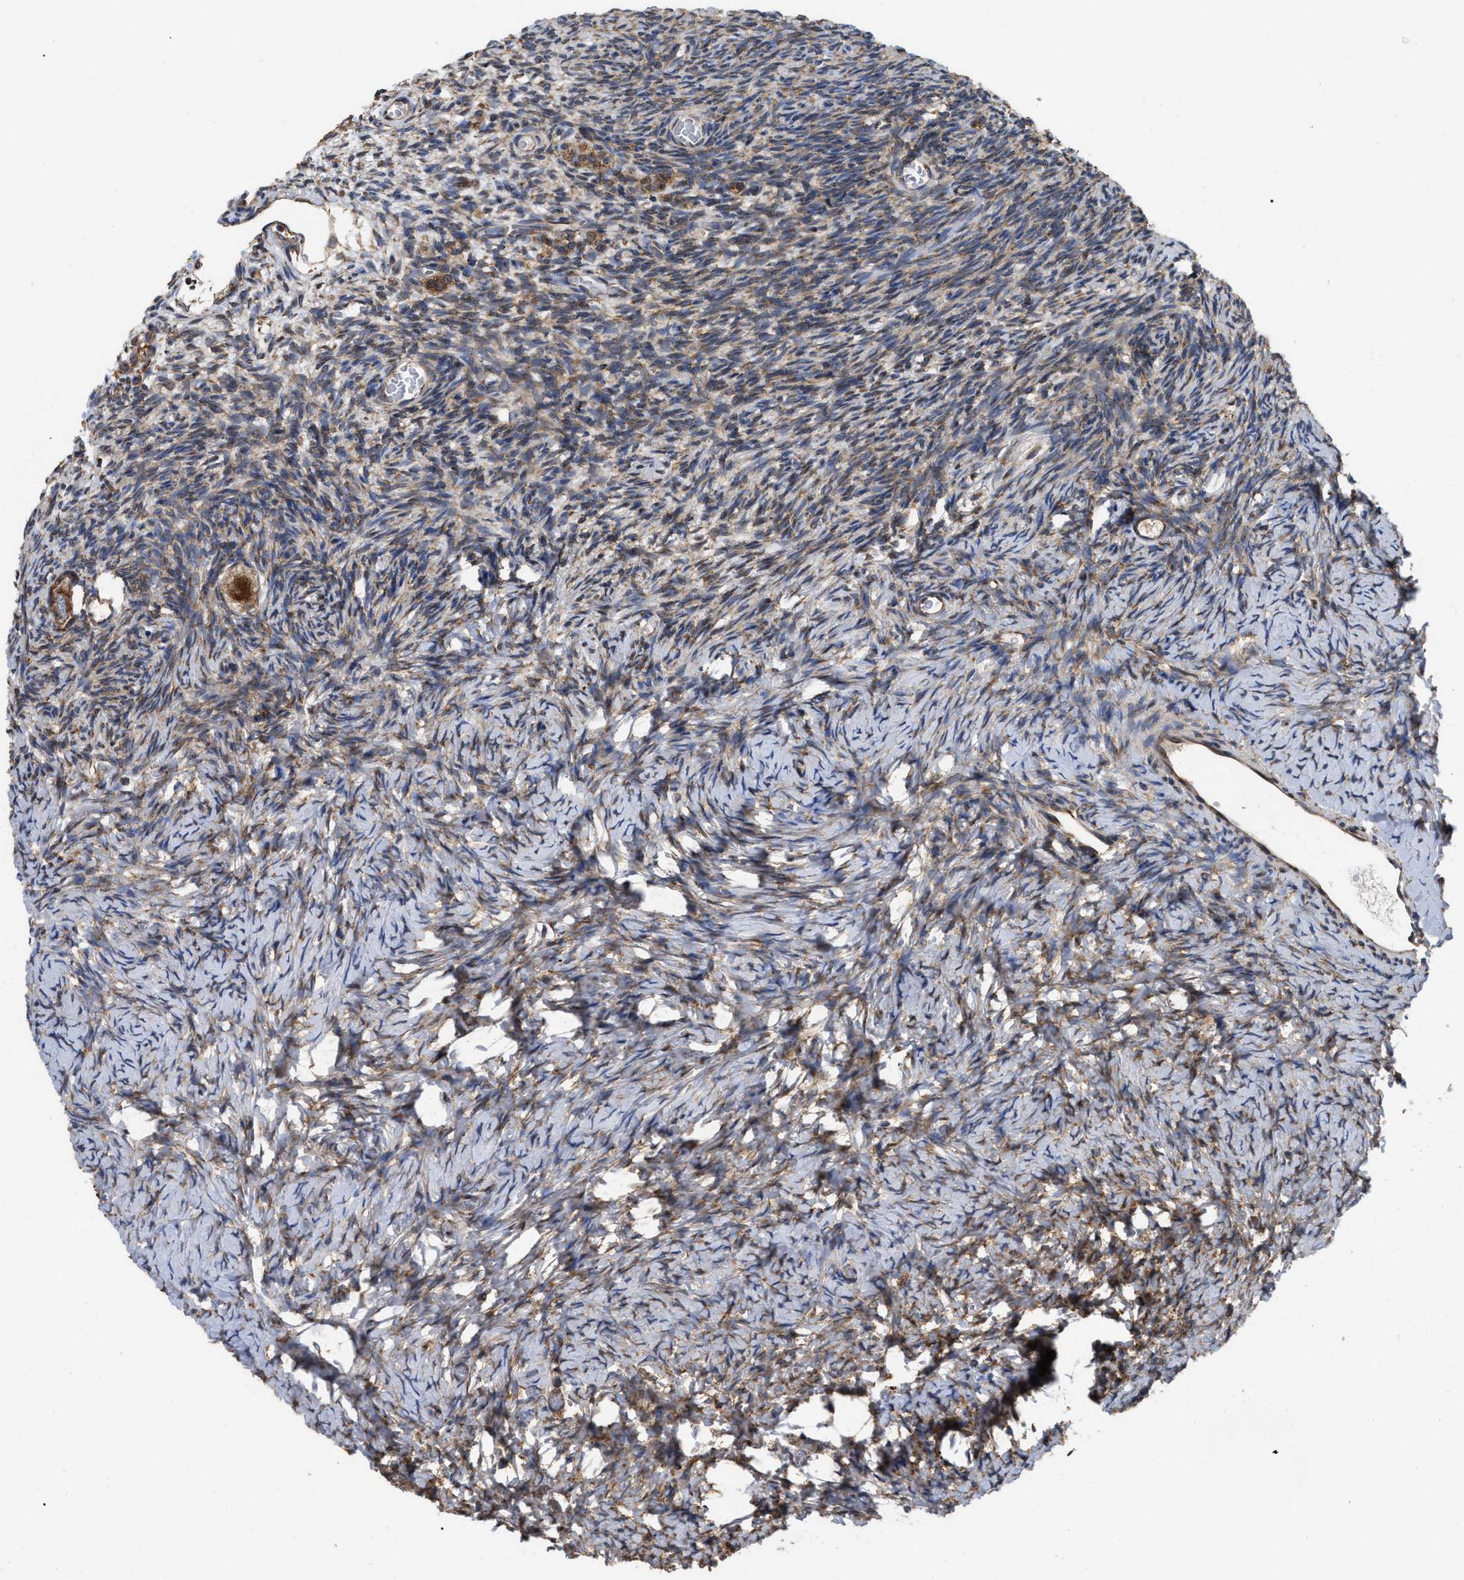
{"staining": {"intensity": "strong", "quantity": ">75%", "location": "cytoplasmic/membranous"}, "tissue": "ovary", "cell_type": "Follicle cells", "image_type": "normal", "snomed": [{"axis": "morphology", "description": "Normal tissue, NOS"}, {"axis": "topography", "description": "Ovary"}], "caption": "About >75% of follicle cells in unremarkable human ovary exhibit strong cytoplasmic/membranous protein positivity as visualized by brown immunohistochemical staining.", "gene": "FAM120A", "patient": {"sex": "female", "age": 27}}